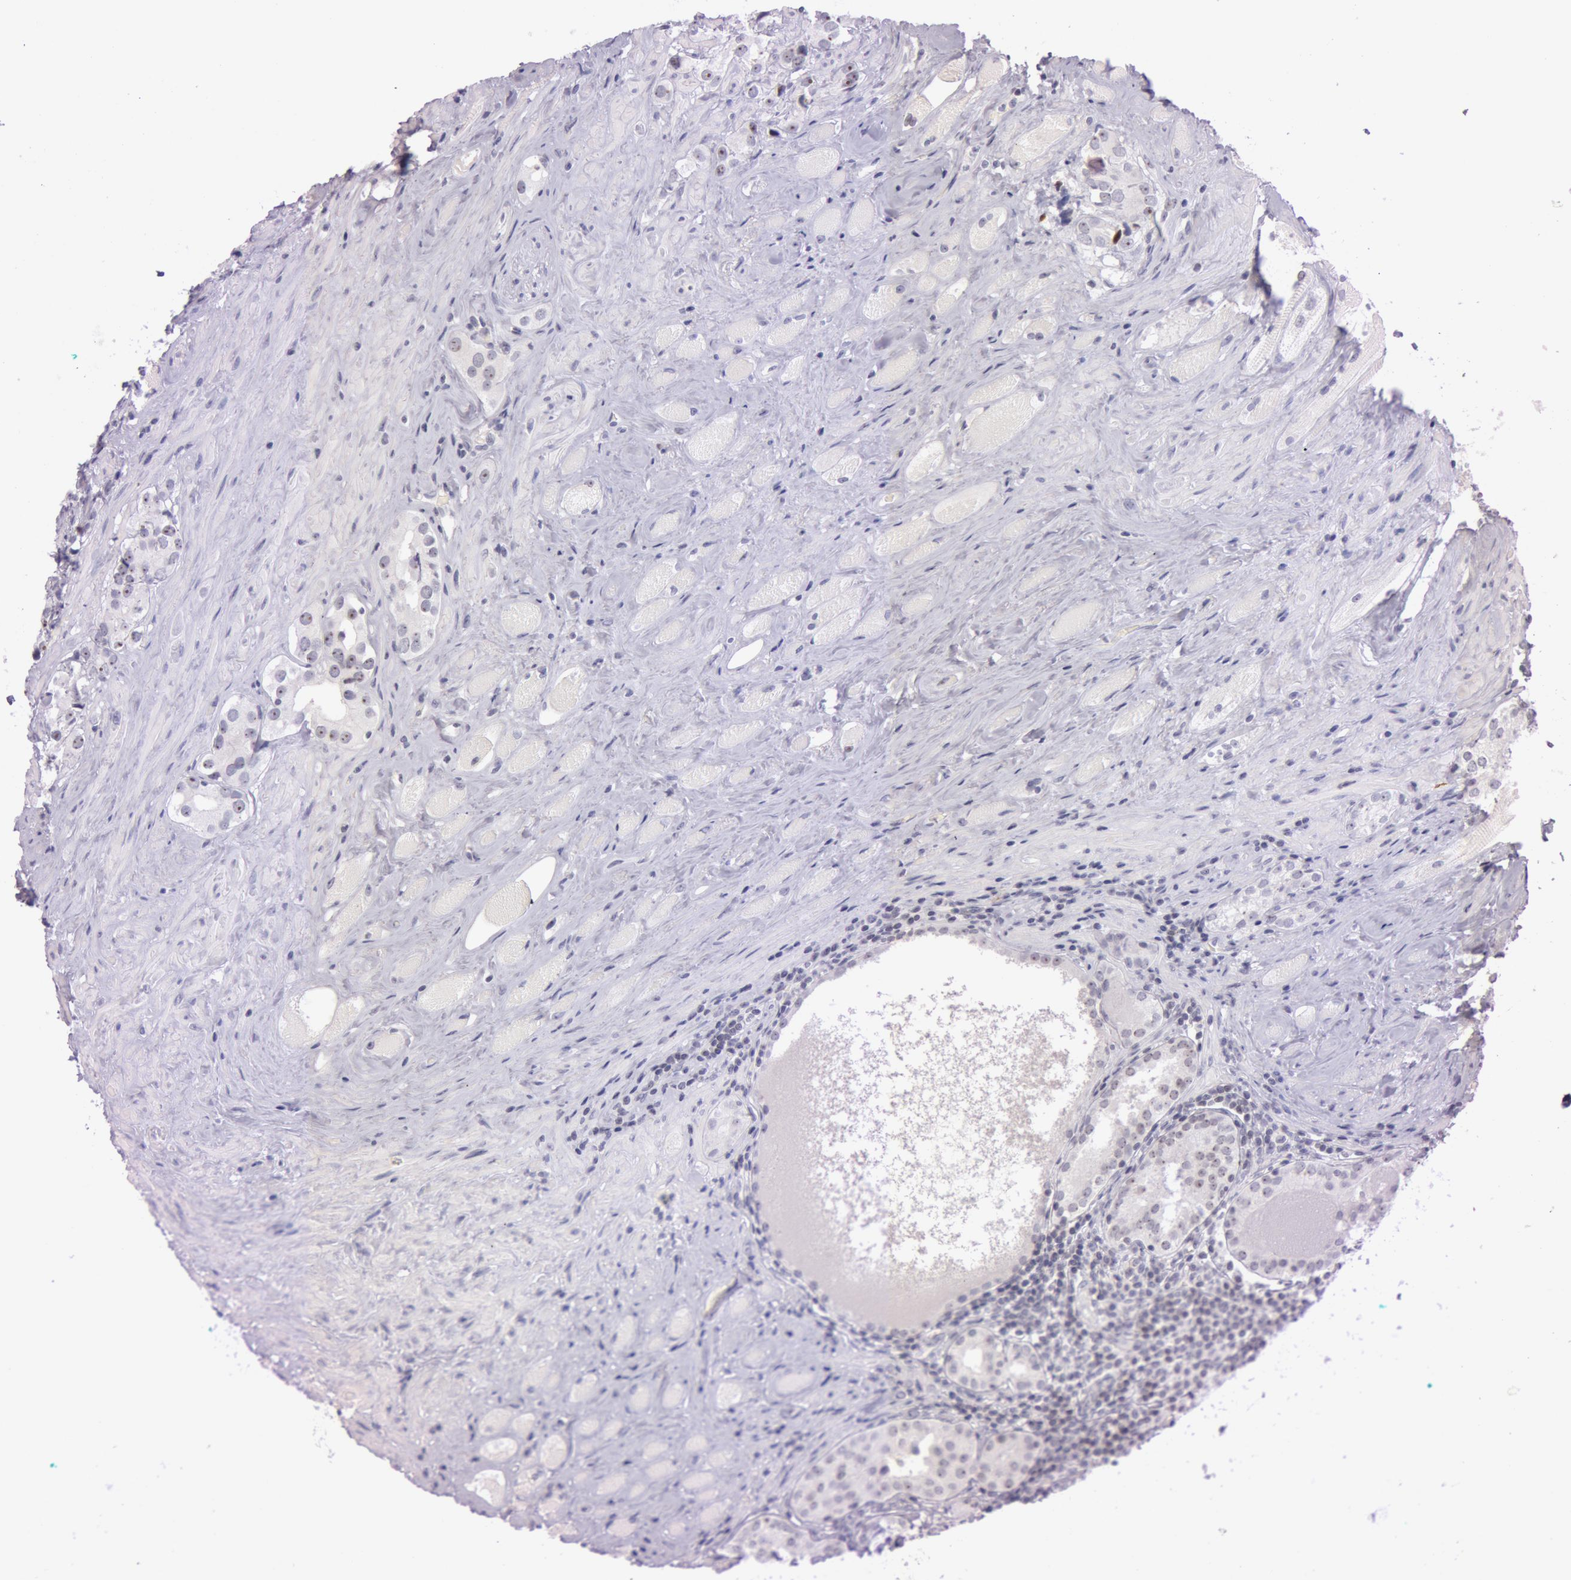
{"staining": {"intensity": "moderate", "quantity": "<25%", "location": "nuclear"}, "tissue": "prostate cancer", "cell_type": "Tumor cells", "image_type": "cancer", "snomed": [{"axis": "morphology", "description": "Adenocarcinoma, Medium grade"}, {"axis": "topography", "description": "Prostate"}], "caption": "An image of prostate cancer stained for a protein reveals moderate nuclear brown staining in tumor cells. Using DAB (3,3'-diaminobenzidine) (brown) and hematoxylin (blue) stains, captured at high magnification using brightfield microscopy.", "gene": "FBL", "patient": {"sex": "male", "age": 73}}